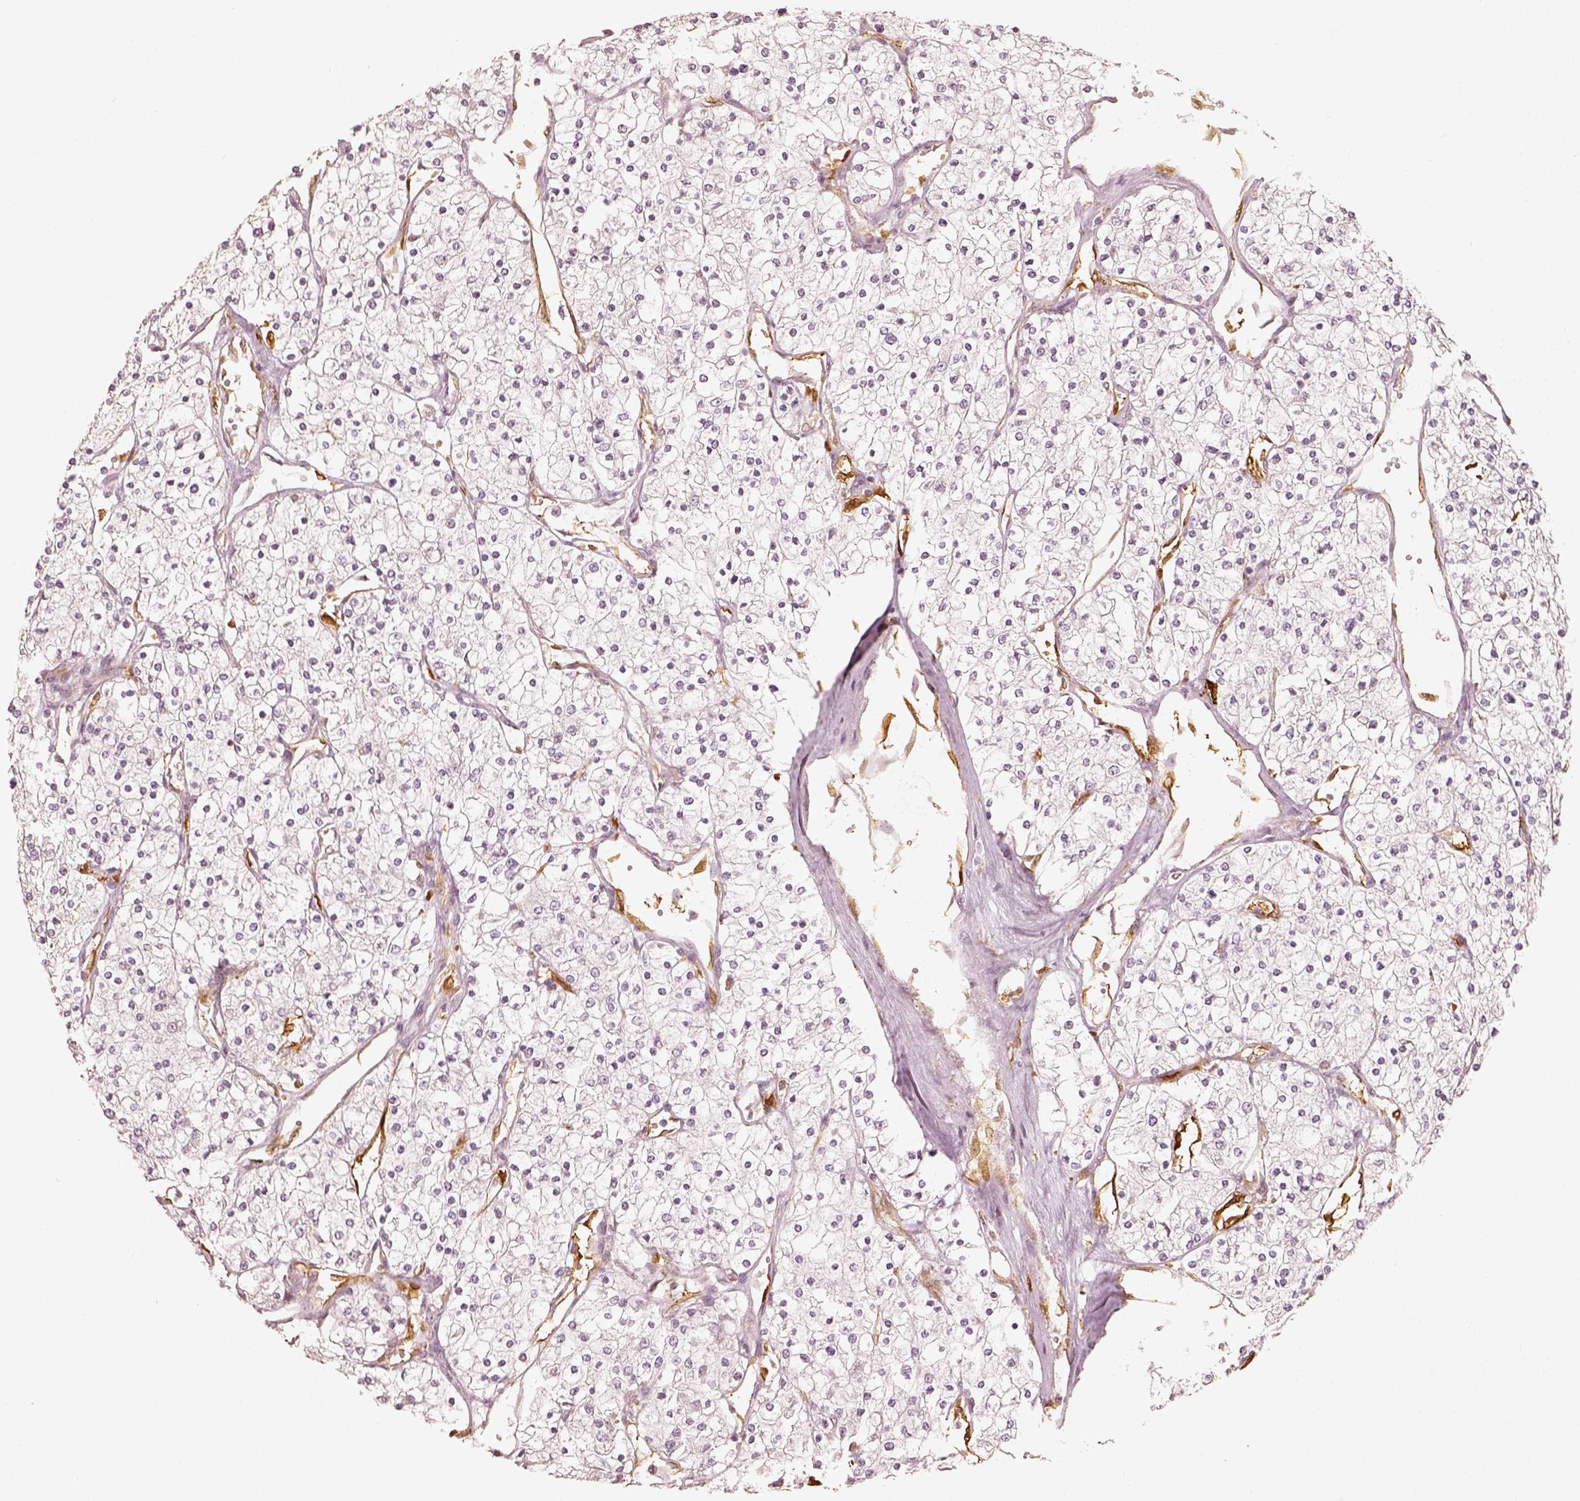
{"staining": {"intensity": "negative", "quantity": "none", "location": "none"}, "tissue": "renal cancer", "cell_type": "Tumor cells", "image_type": "cancer", "snomed": [{"axis": "morphology", "description": "Adenocarcinoma, NOS"}, {"axis": "topography", "description": "Kidney"}], "caption": "High power microscopy image of an IHC image of renal adenocarcinoma, revealing no significant expression in tumor cells. (DAB immunohistochemistry with hematoxylin counter stain).", "gene": "FSCN1", "patient": {"sex": "male", "age": 80}}